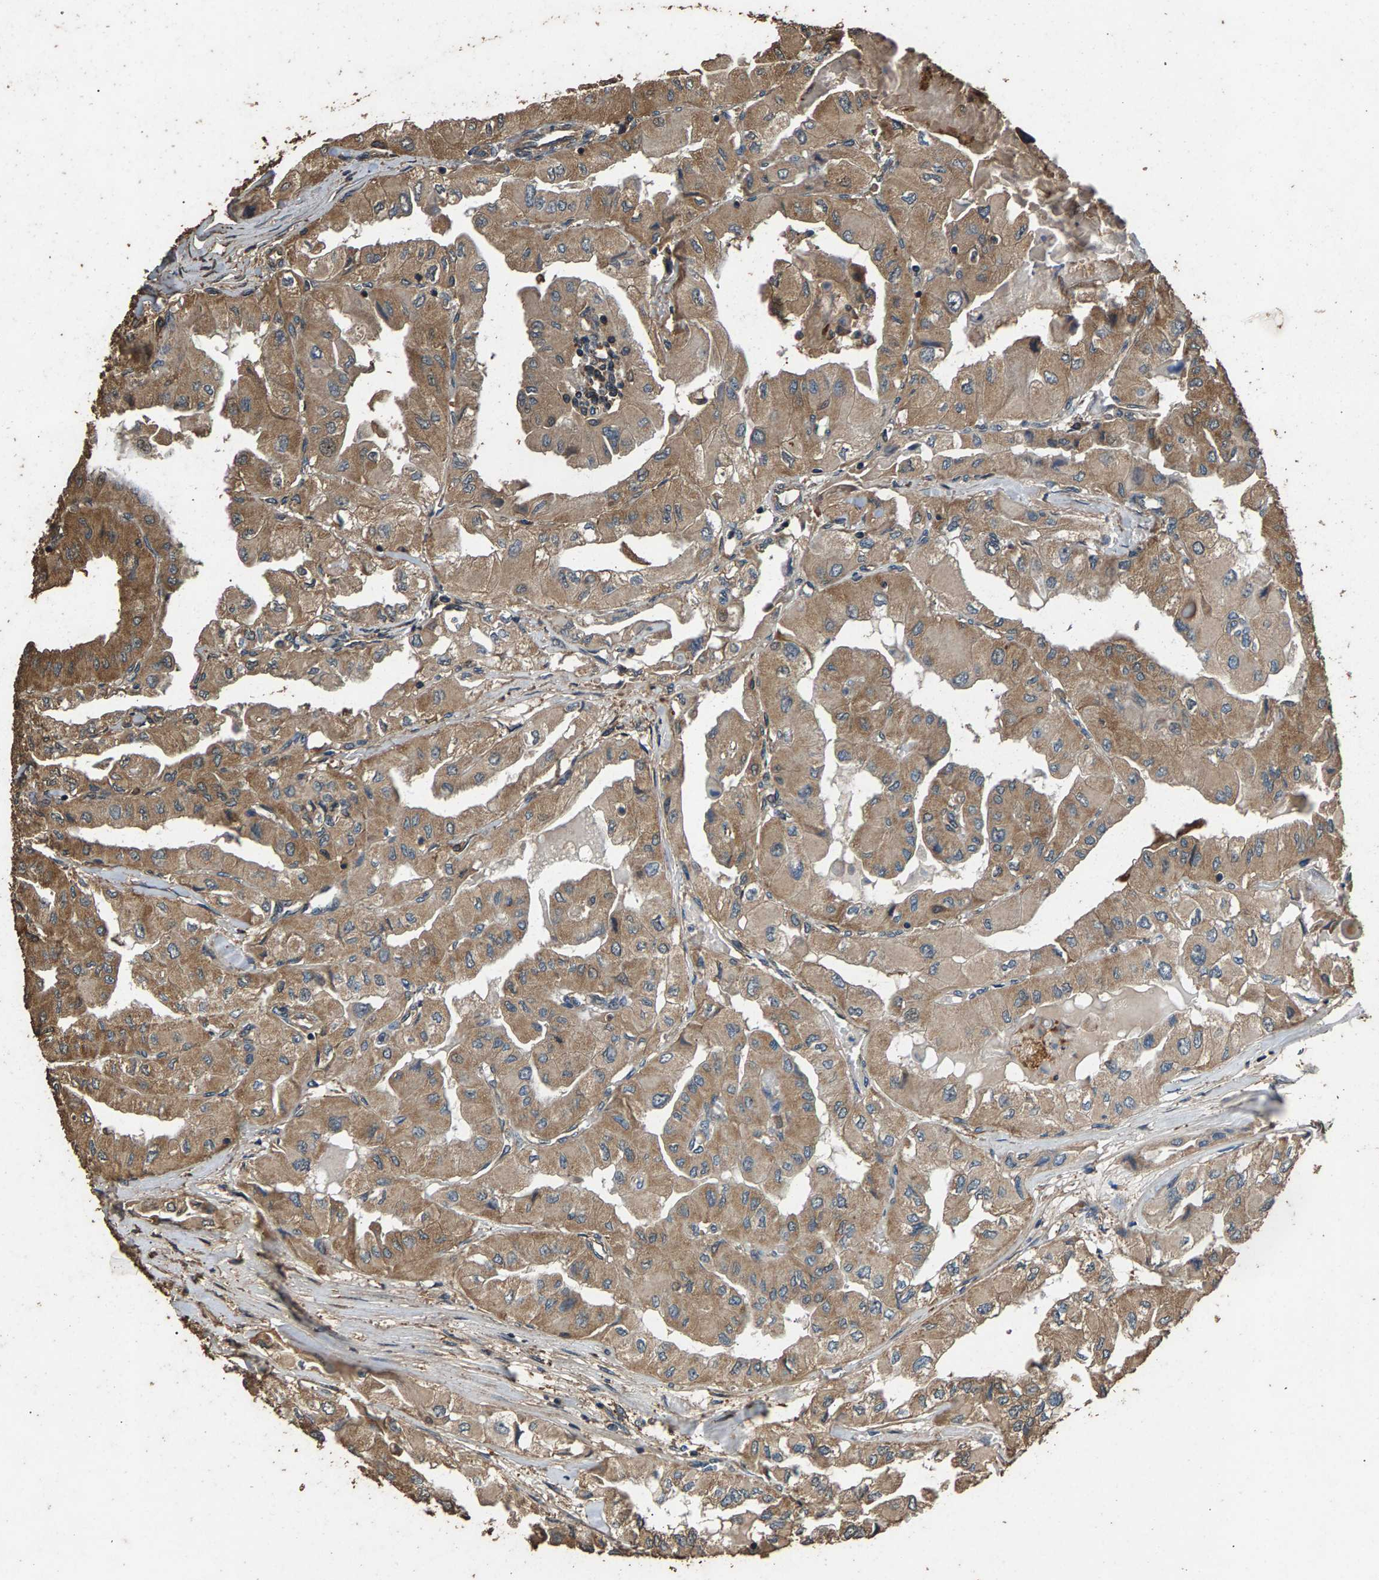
{"staining": {"intensity": "moderate", "quantity": ">75%", "location": "cytoplasmic/membranous"}, "tissue": "thyroid cancer", "cell_type": "Tumor cells", "image_type": "cancer", "snomed": [{"axis": "morphology", "description": "Papillary adenocarcinoma, NOS"}, {"axis": "topography", "description": "Thyroid gland"}], "caption": "Immunohistochemical staining of human thyroid cancer (papillary adenocarcinoma) displays moderate cytoplasmic/membranous protein positivity in approximately >75% of tumor cells.", "gene": "MRPL27", "patient": {"sex": "female", "age": 59}}